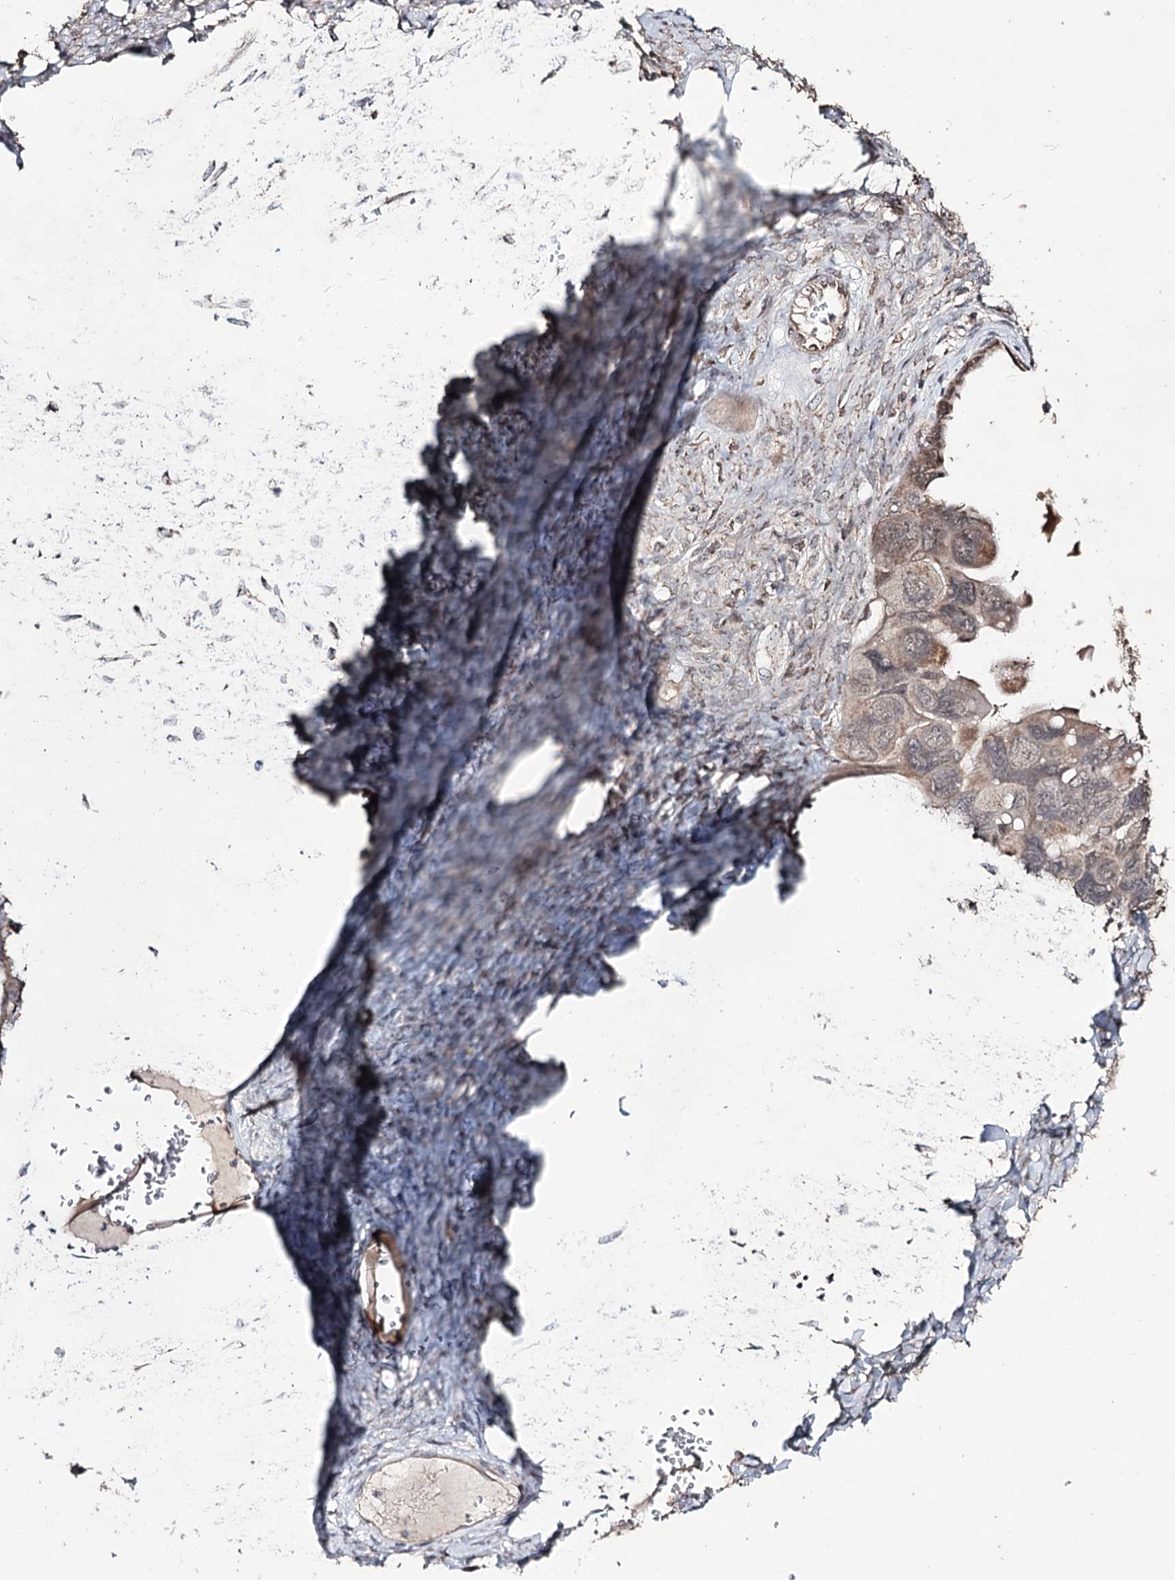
{"staining": {"intensity": "weak", "quantity": ">75%", "location": "cytoplasmic/membranous"}, "tissue": "ovarian cancer", "cell_type": "Tumor cells", "image_type": "cancer", "snomed": [{"axis": "morphology", "description": "Cystadenocarcinoma, serous, NOS"}, {"axis": "topography", "description": "Ovary"}], "caption": "This is an image of immunohistochemistry staining of serous cystadenocarcinoma (ovarian), which shows weak expression in the cytoplasmic/membranous of tumor cells.", "gene": "ACTR6", "patient": {"sex": "female", "age": 79}}